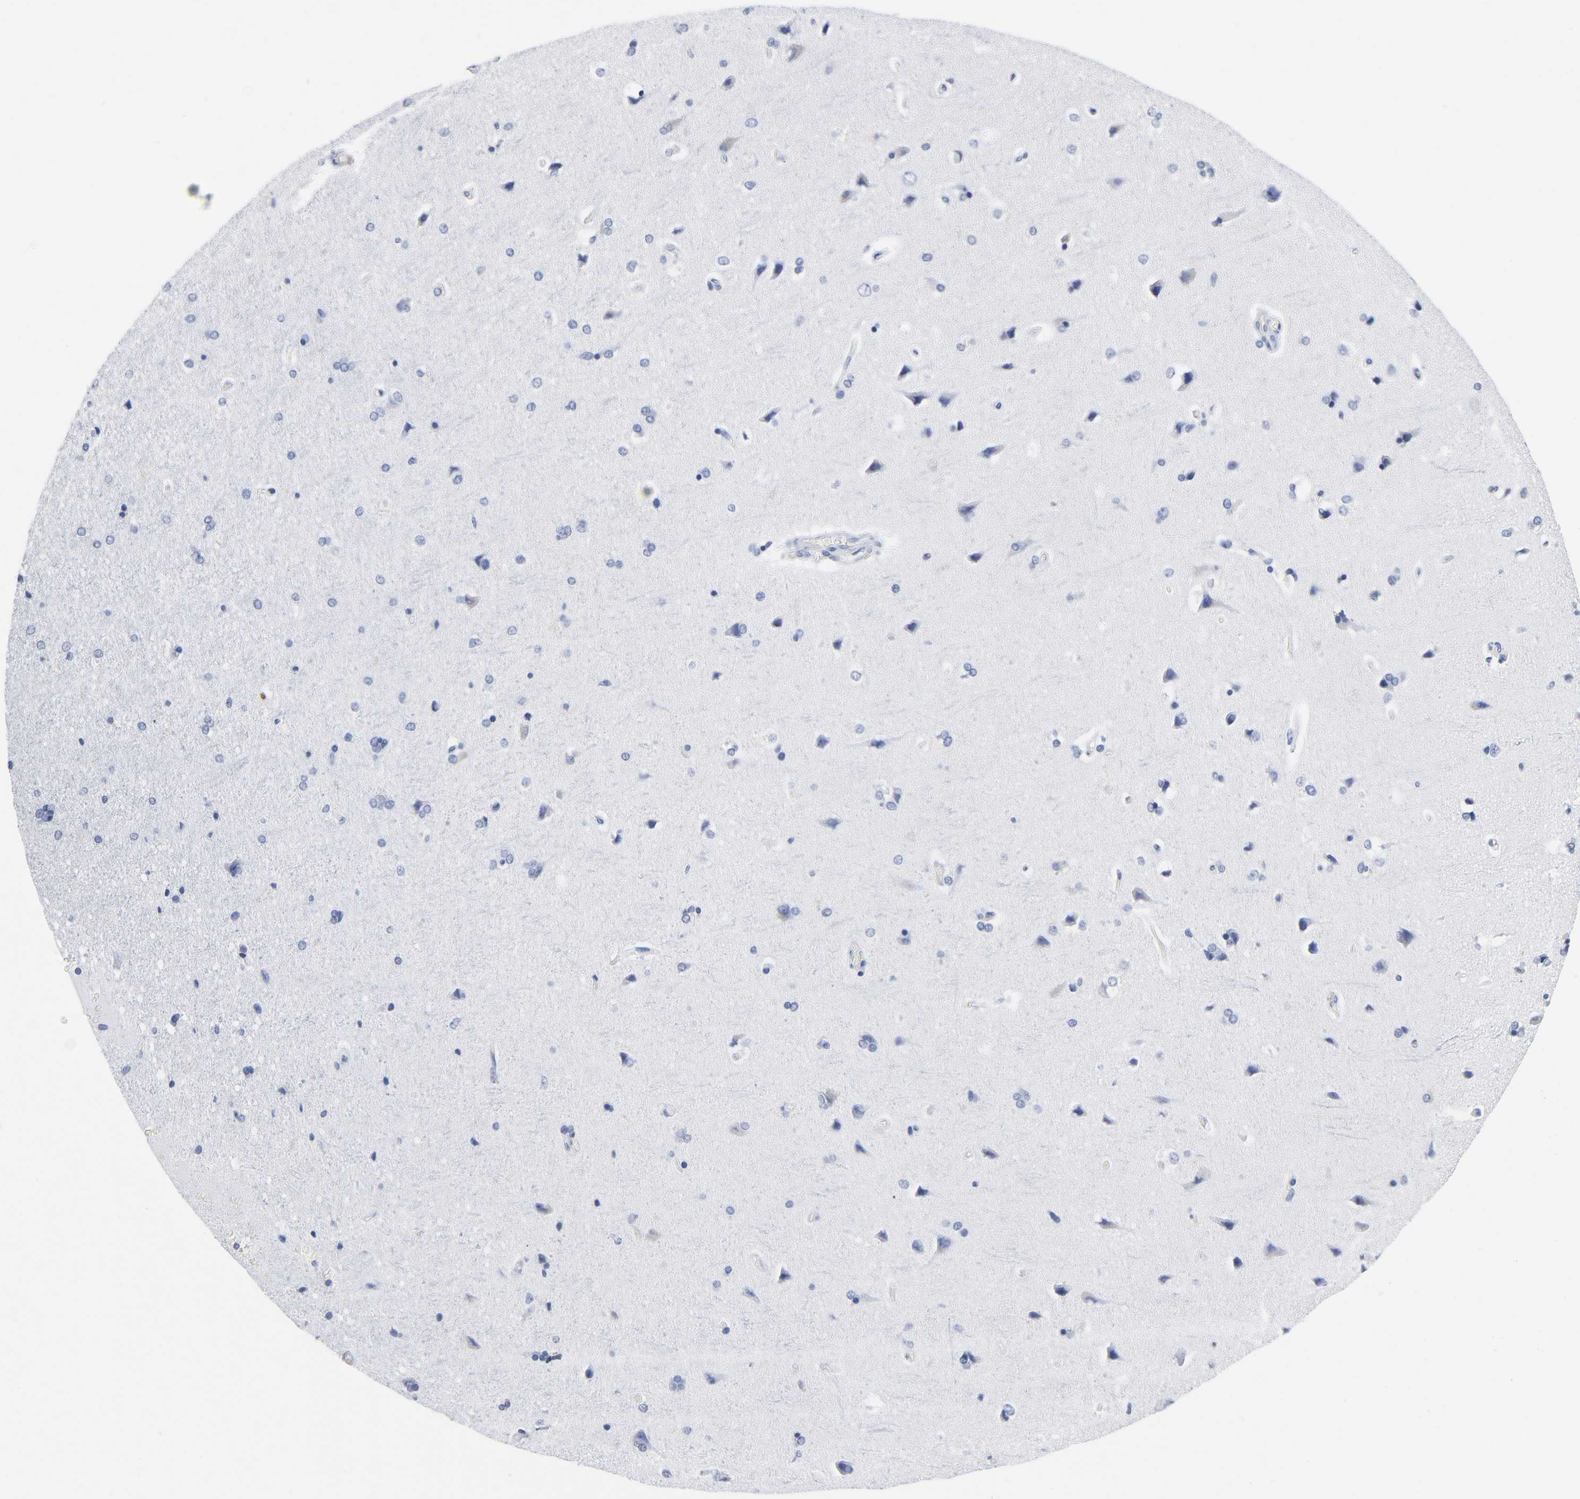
{"staining": {"intensity": "negative", "quantity": "none", "location": "none"}, "tissue": "cerebral cortex", "cell_type": "Endothelial cells", "image_type": "normal", "snomed": [{"axis": "morphology", "description": "Normal tissue, NOS"}, {"axis": "topography", "description": "Cerebral cortex"}], "caption": "IHC photomicrograph of benign human cerebral cortex stained for a protein (brown), which displays no positivity in endothelial cells. The staining is performed using DAB brown chromogen with nuclei counter-stained in using hematoxylin.", "gene": "DOK2", "patient": {"sex": "male", "age": 62}}